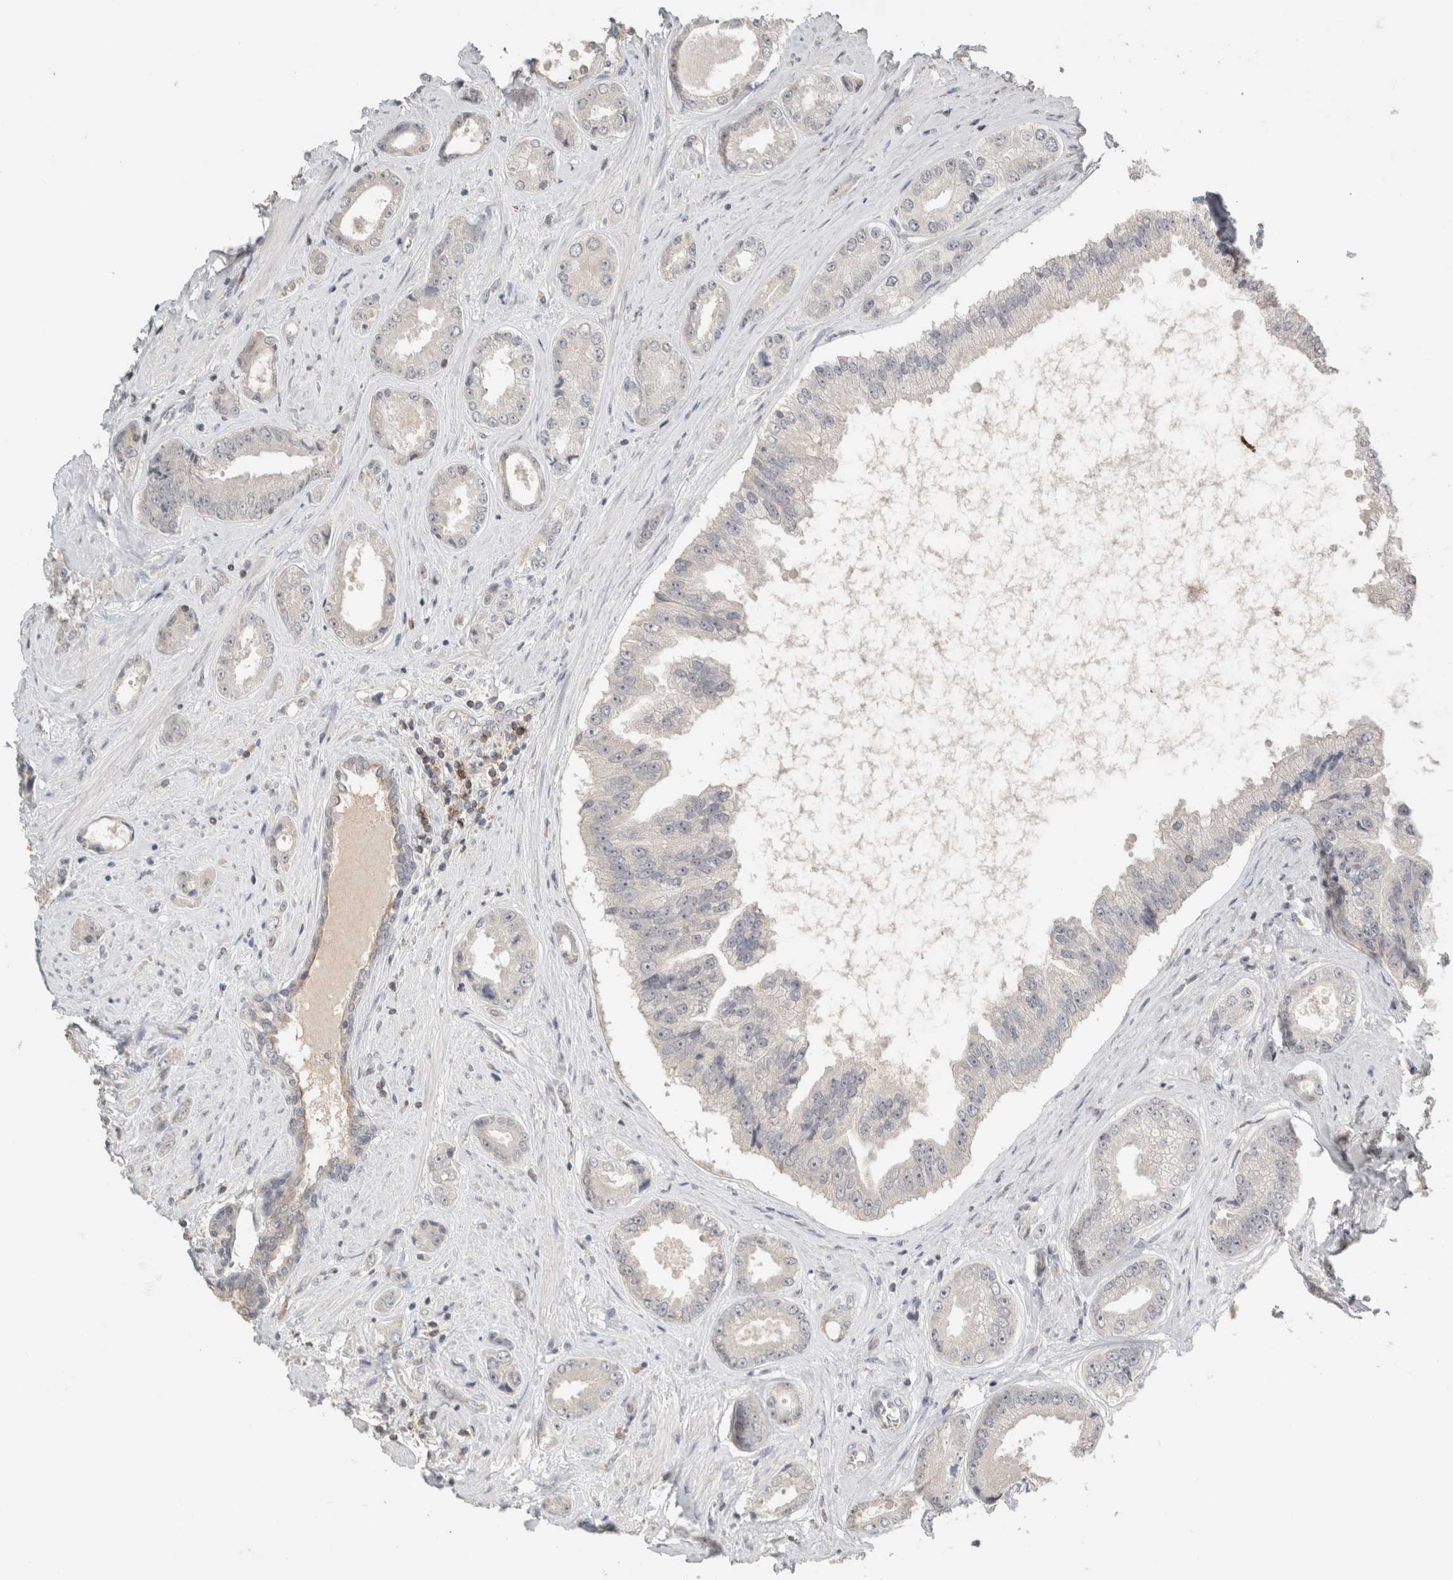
{"staining": {"intensity": "negative", "quantity": "none", "location": "none"}, "tissue": "prostate cancer", "cell_type": "Tumor cells", "image_type": "cancer", "snomed": [{"axis": "morphology", "description": "Adenocarcinoma, High grade"}, {"axis": "topography", "description": "Prostate"}], "caption": "Immunohistochemistry (IHC) histopathology image of human prostate cancer (adenocarcinoma (high-grade)) stained for a protein (brown), which reveals no staining in tumor cells.", "gene": "TRAT1", "patient": {"sex": "male", "age": 61}}